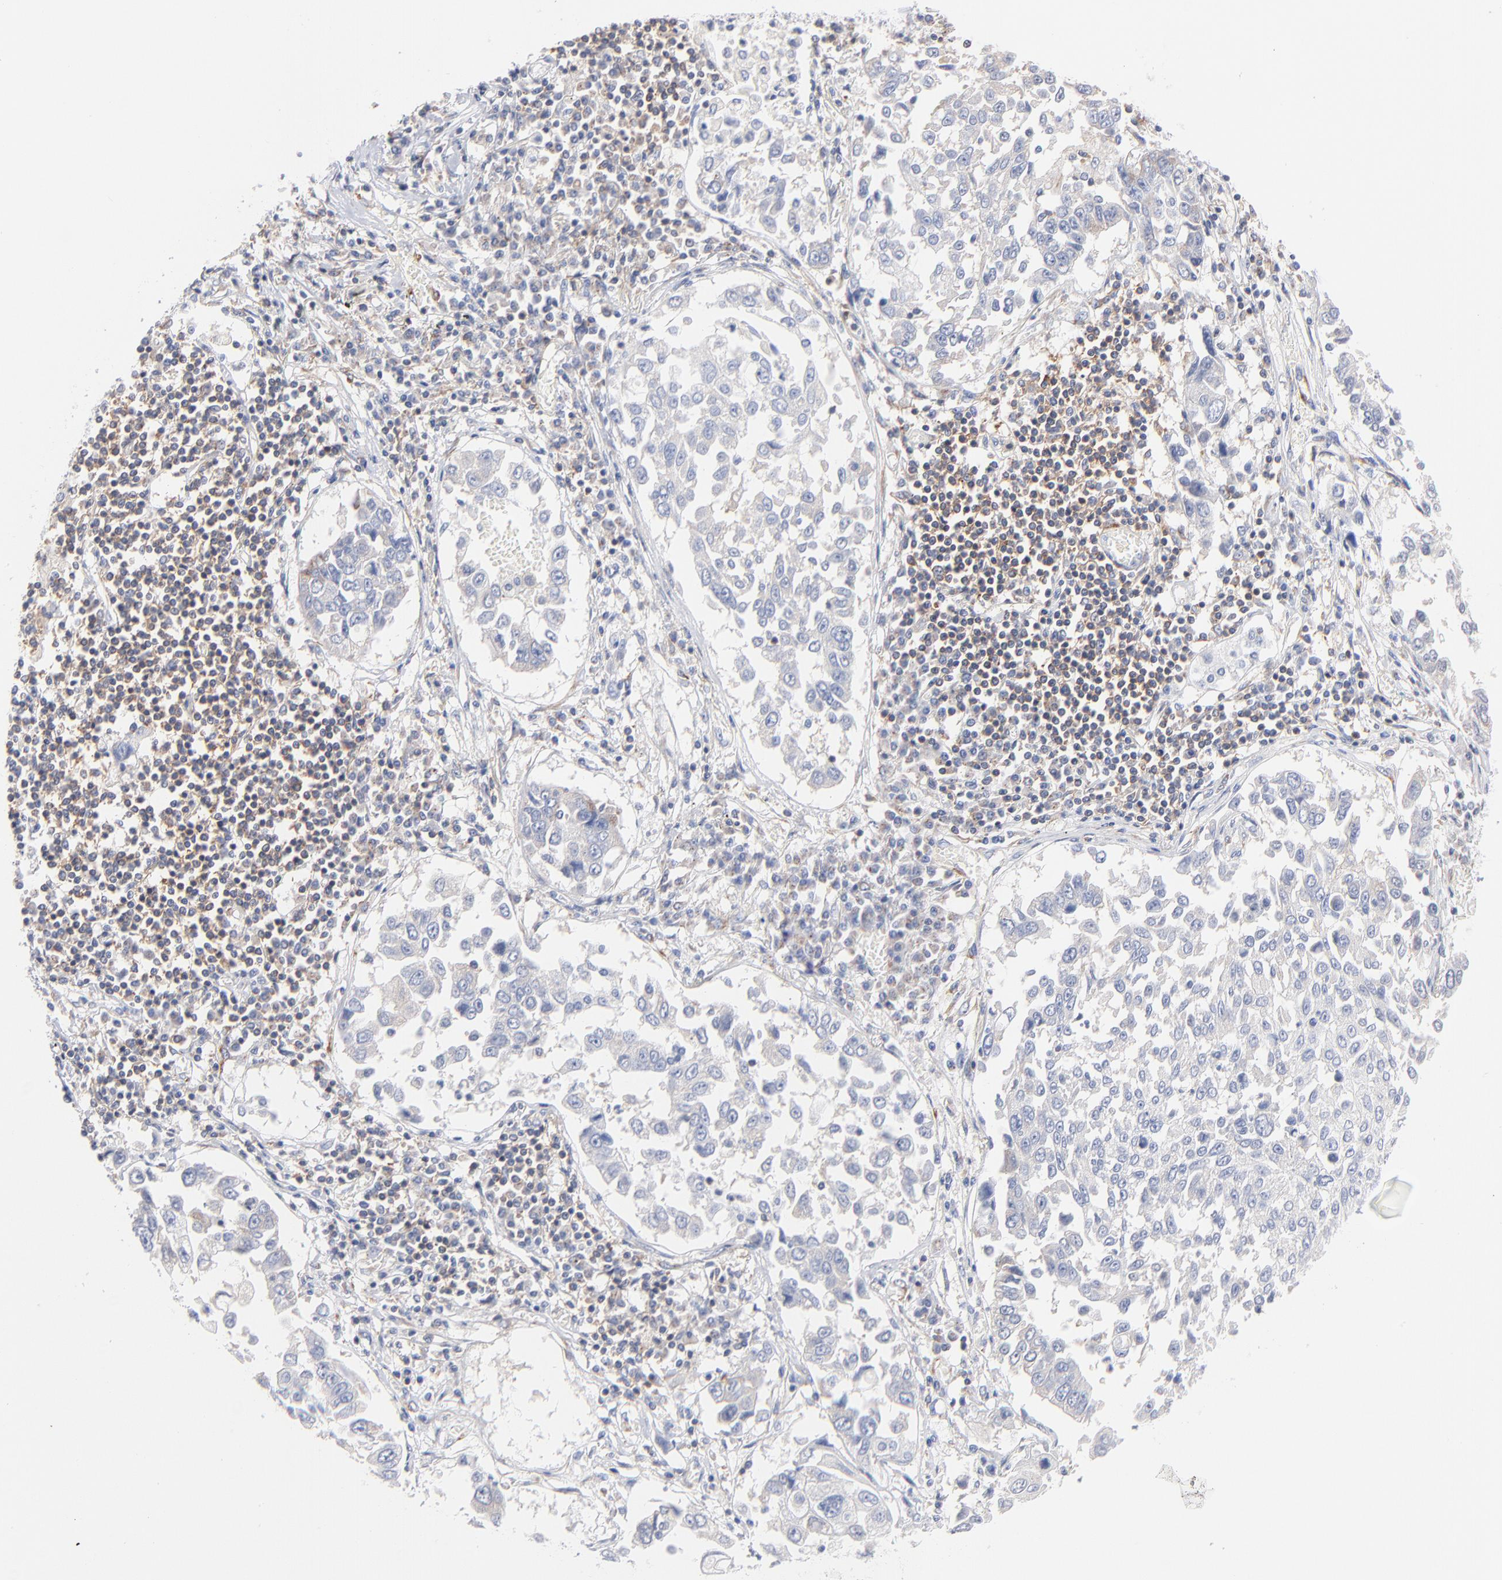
{"staining": {"intensity": "negative", "quantity": "none", "location": "none"}, "tissue": "lung cancer", "cell_type": "Tumor cells", "image_type": "cancer", "snomed": [{"axis": "morphology", "description": "Squamous cell carcinoma, NOS"}, {"axis": "topography", "description": "Lung"}], "caption": "Immunohistochemical staining of squamous cell carcinoma (lung) exhibits no significant expression in tumor cells.", "gene": "SEPTIN6", "patient": {"sex": "male", "age": 71}}